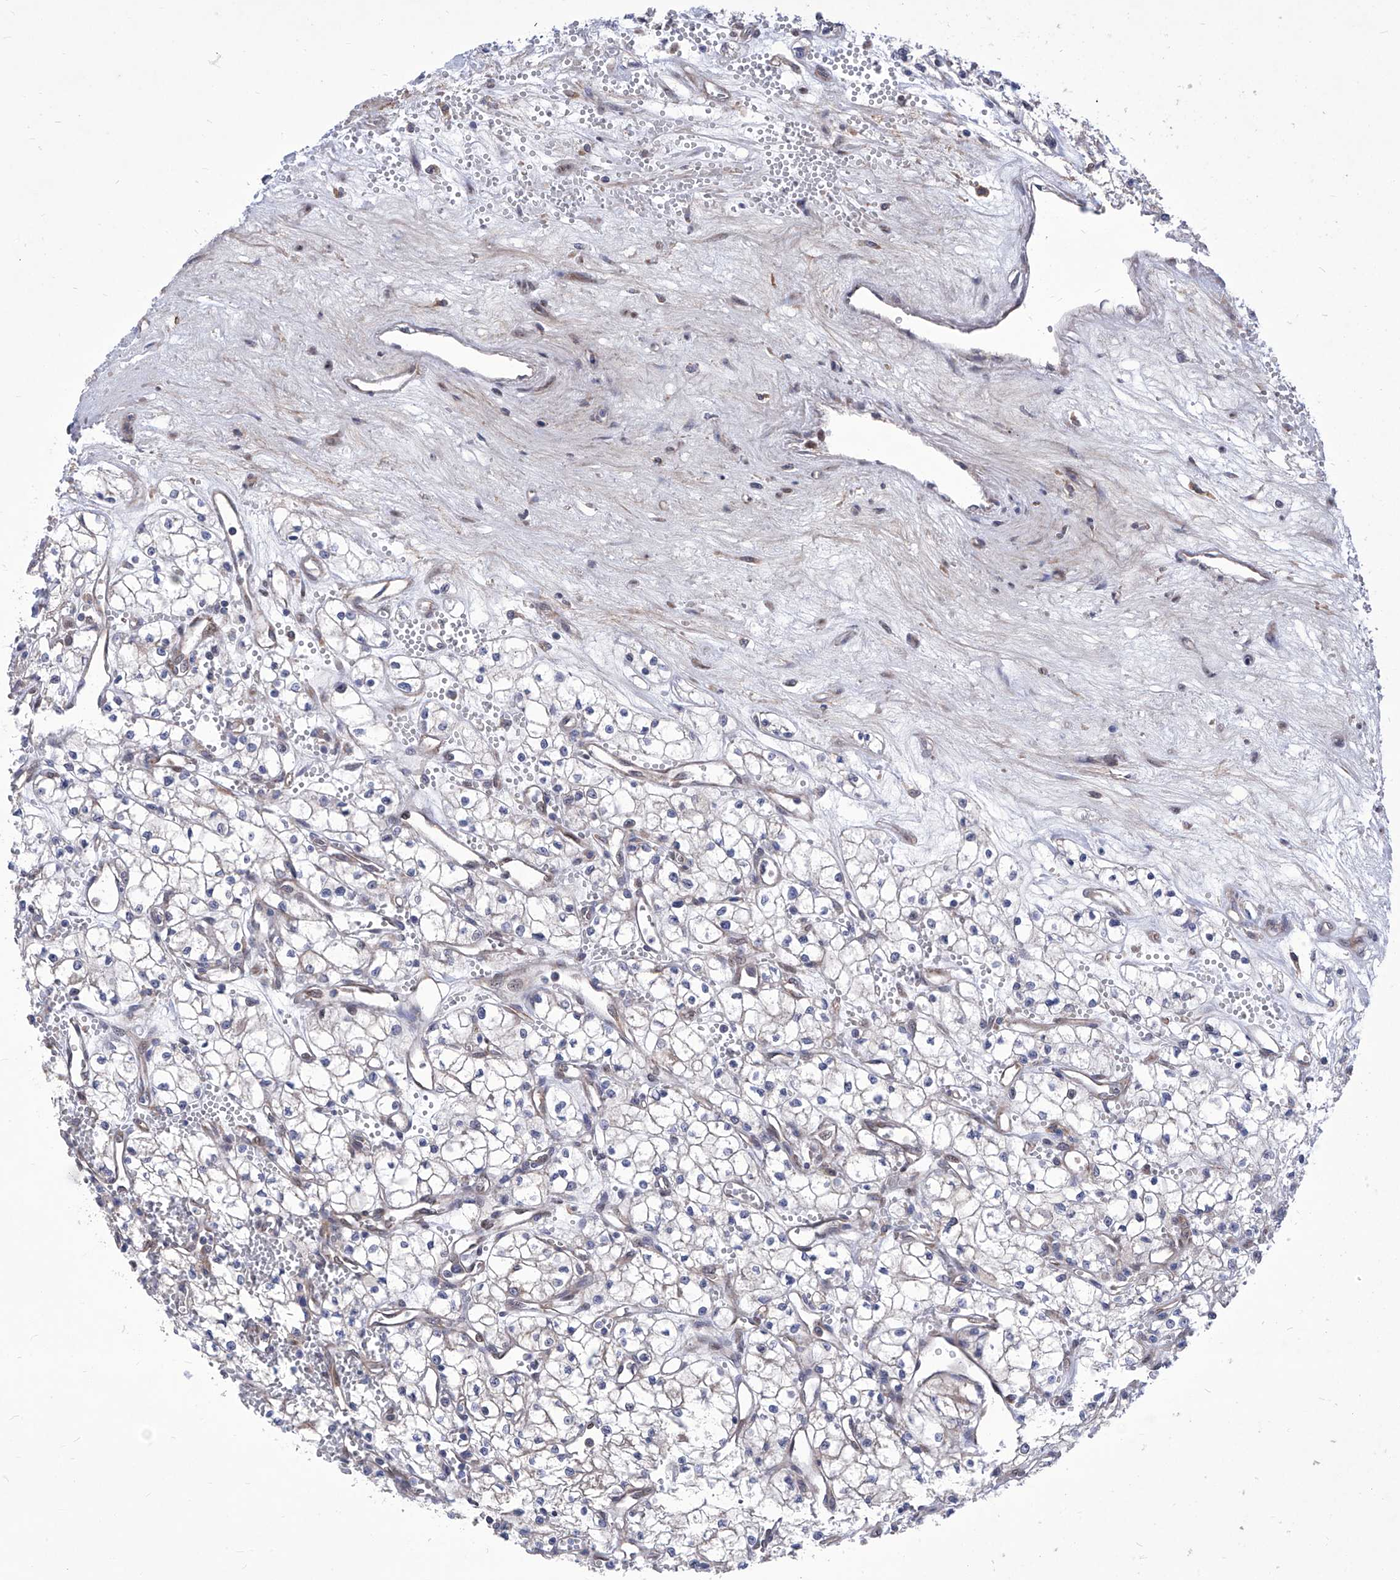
{"staining": {"intensity": "negative", "quantity": "none", "location": "none"}, "tissue": "renal cancer", "cell_type": "Tumor cells", "image_type": "cancer", "snomed": [{"axis": "morphology", "description": "Adenocarcinoma, NOS"}, {"axis": "topography", "description": "Kidney"}], "caption": "Histopathology image shows no protein positivity in tumor cells of adenocarcinoma (renal) tissue. (DAB immunohistochemistry (IHC), high magnification).", "gene": "KTI12", "patient": {"sex": "male", "age": 59}}